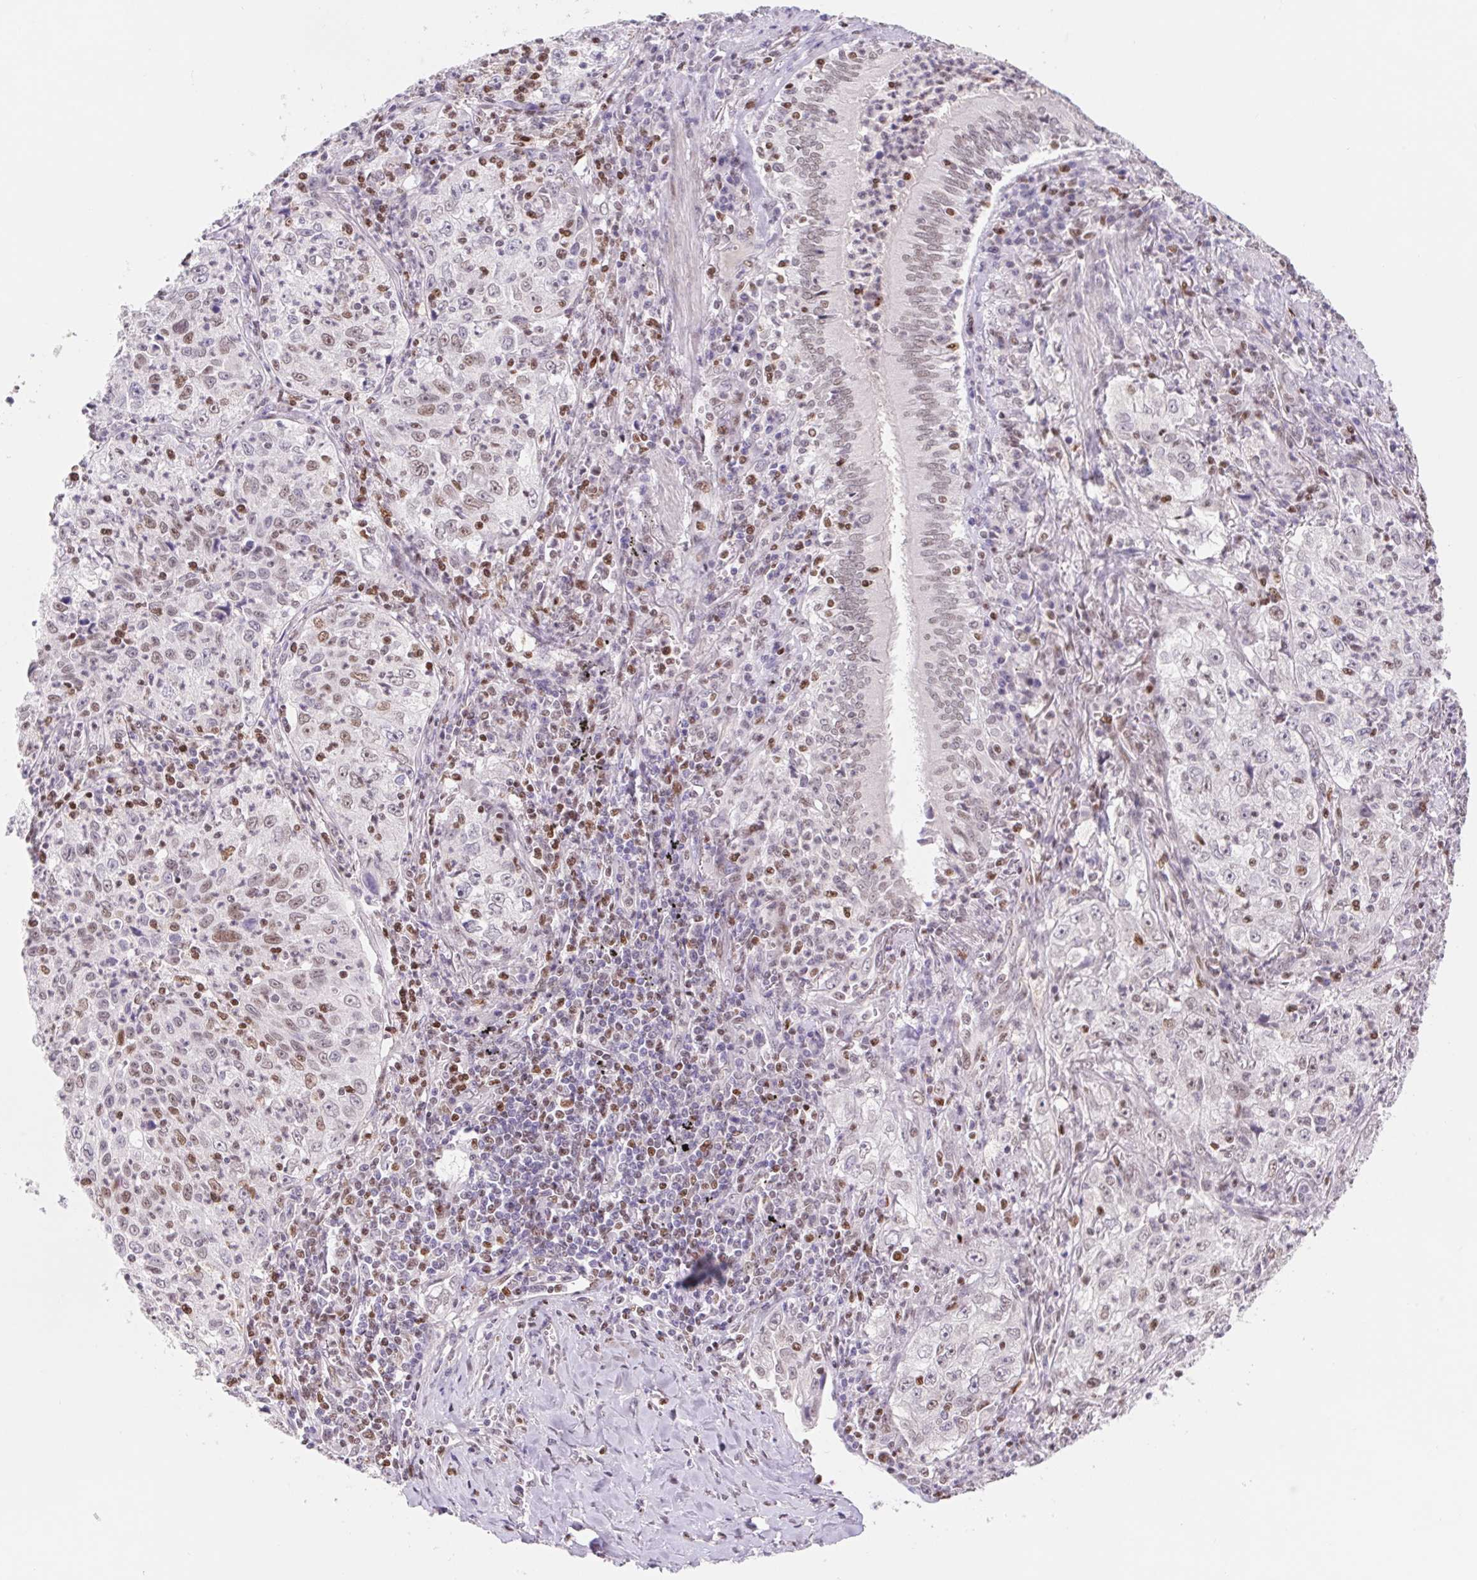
{"staining": {"intensity": "strong", "quantity": "25%-75%", "location": "cytoplasmic/membranous"}, "tissue": "lung cancer", "cell_type": "Tumor cells", "image_type": "cancer", "snomed": [{"axis": "morphology", "description": "Squamous cell carcinoma, NOS"}, {"axis": "topography", "description": "Lung"}], "caption": "Lung squamous cell carcinoma stained with a protein marker reveals strong staining in tumor cells.", "gene": "TRERF1", "patient": {"sex": "male", "age": 71}}